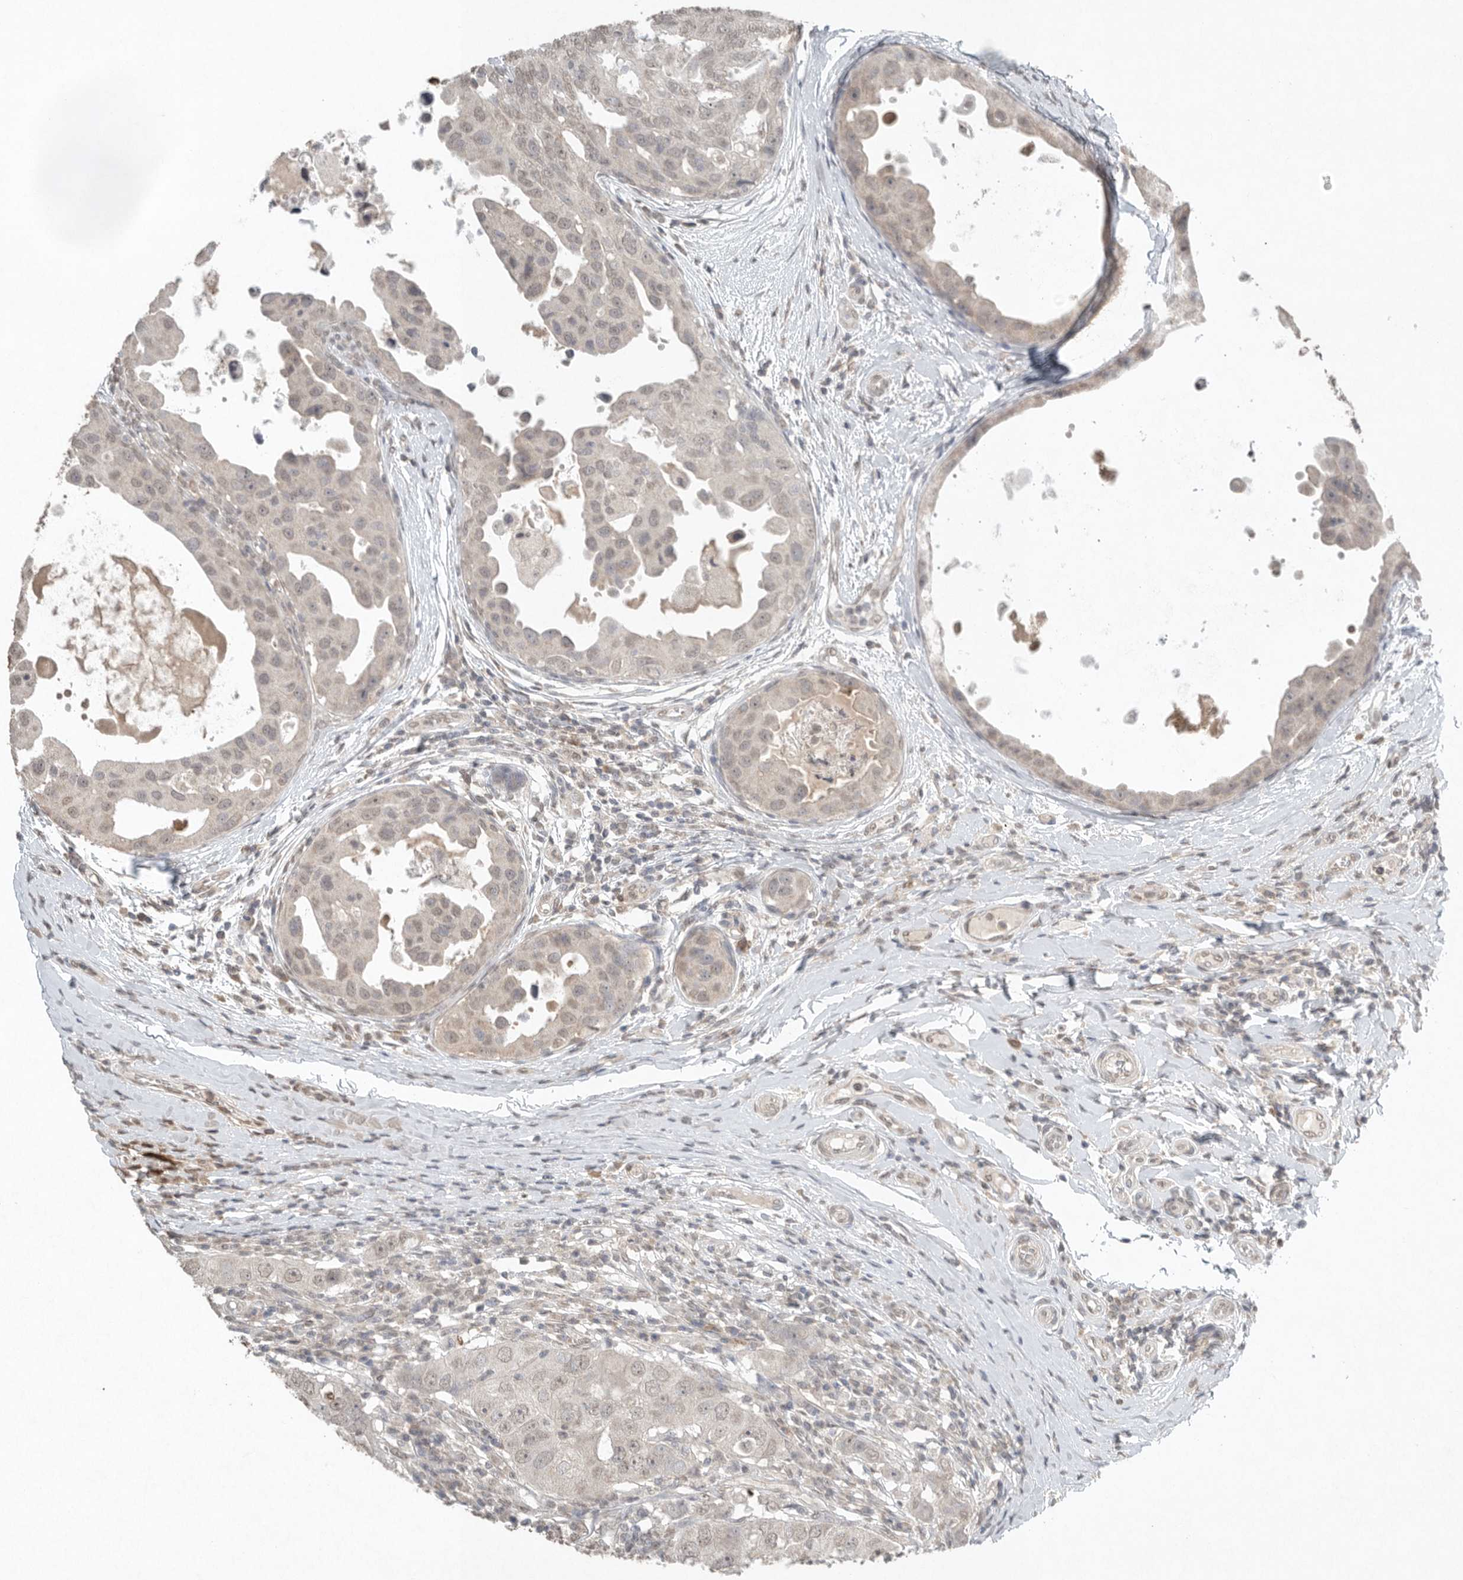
{"staining": {"intensity": "weak", "quantity": "<25%", "location": "nuclear"}, "tissue": "breast cancer", "cell_type": "Tumor cells", "image_type": "cancer", "snomed": [{"axis": "morphology", "description": "Duct carcinoma"}, {"axis": "topography", "description": "Breast"}], "caption": "IHC photomicrograph of breast intraductal carcinoma stained for a protein (brown), which displays no staining in tumor cells.", "gene": "KLK5", "patient": {"sex": "female", "age": 27}}